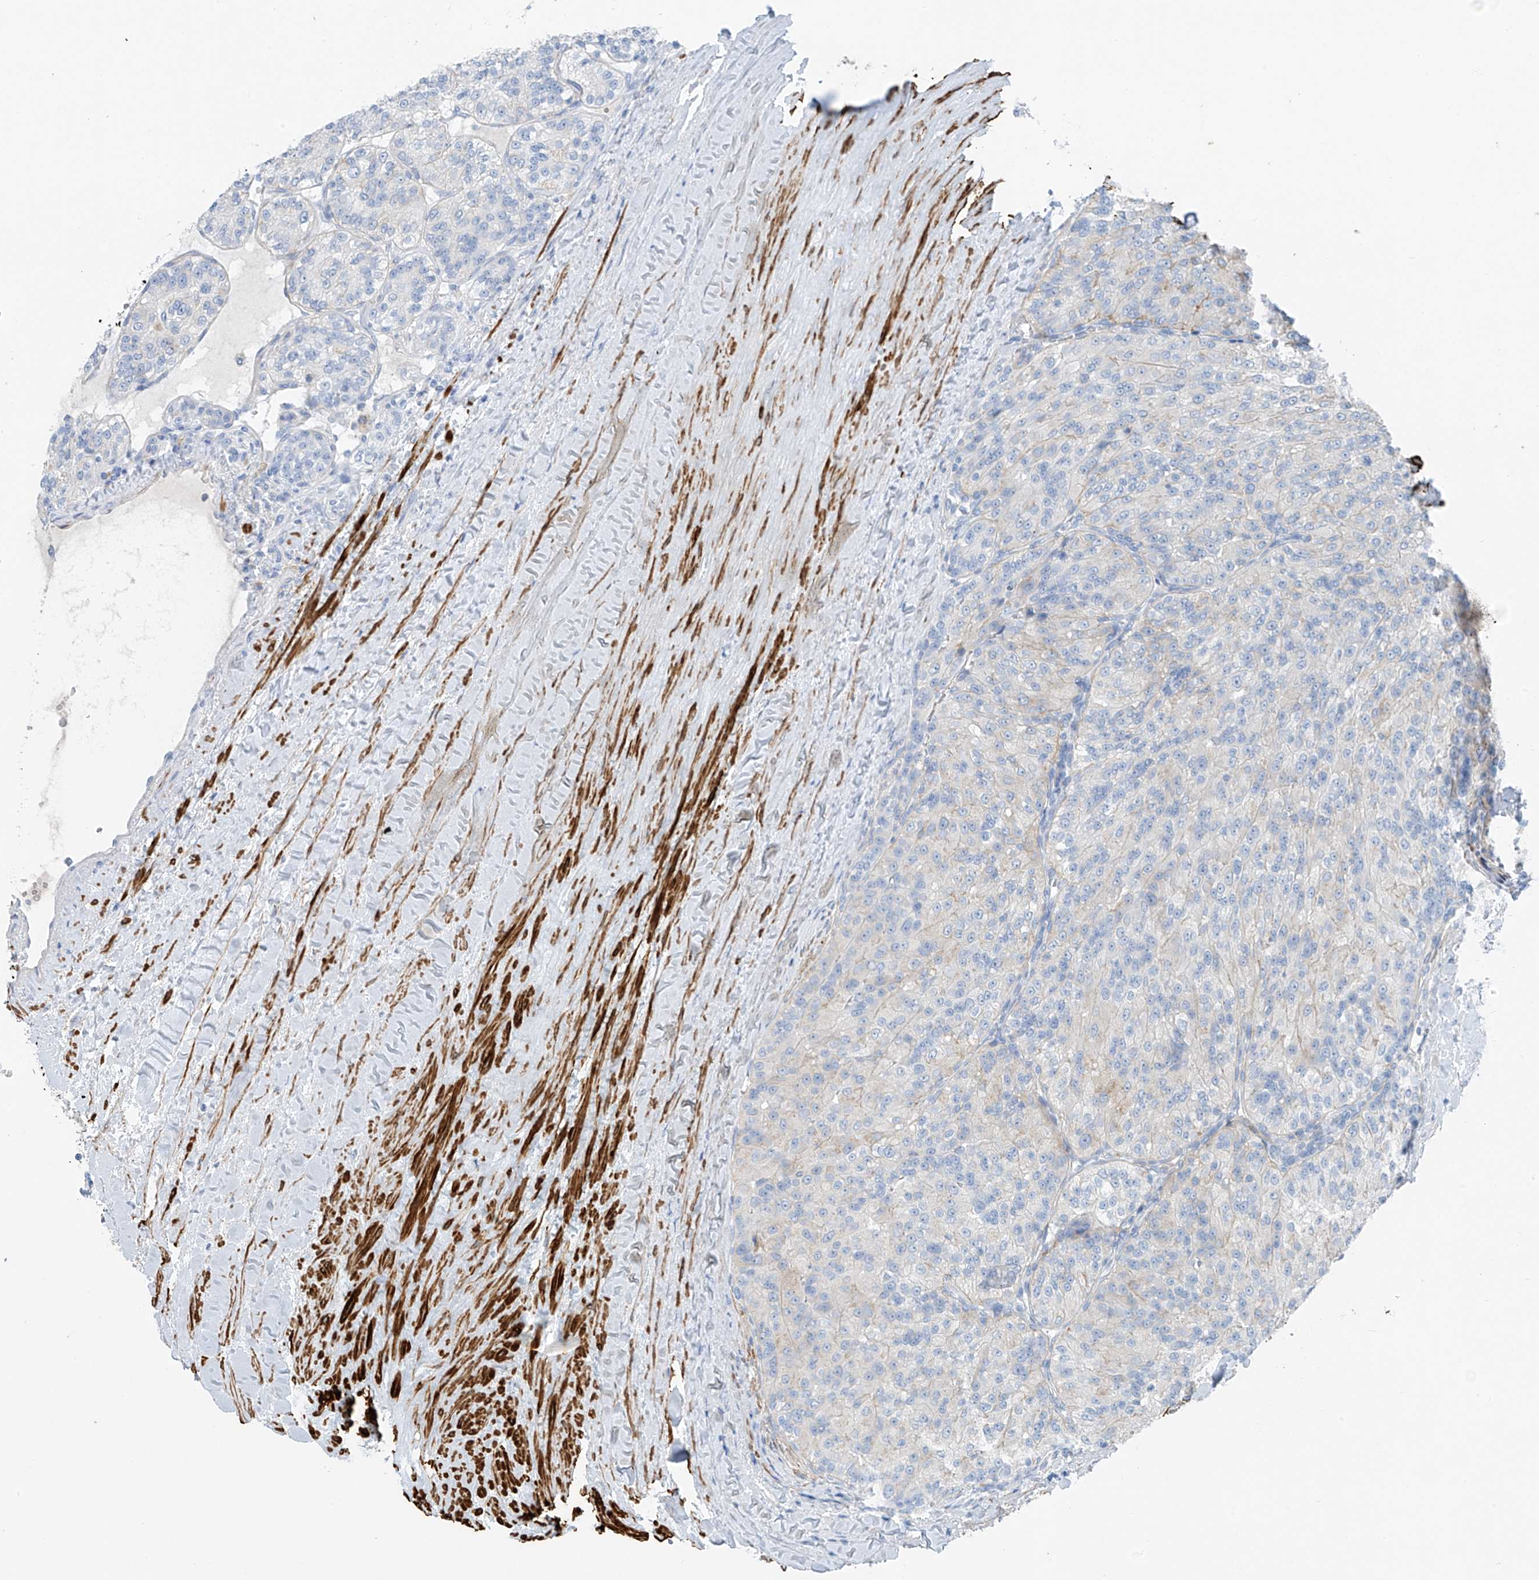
{"staining": {"intensity": "weak", "quantity": "<25%", "location": "cytoplasmic/membranous"}, "tissue": "renal cancer", "cell_type": "Tumor cells", "image_type": "cancer", "snomed": [{"axis": "morphology", "description": "Adenocarcinoma, NOS"}, {"axis": "topography", "description": "Kidney"}], "caption": "An immunohistochemistry (IHC) image of renal cancer (adenocarcinoma) is shown. There is no staining in tumor cells of renal cancer (adenocarcinoma).", "gene": "GLMP", "patient": {"sex": "female", "age": 63}}